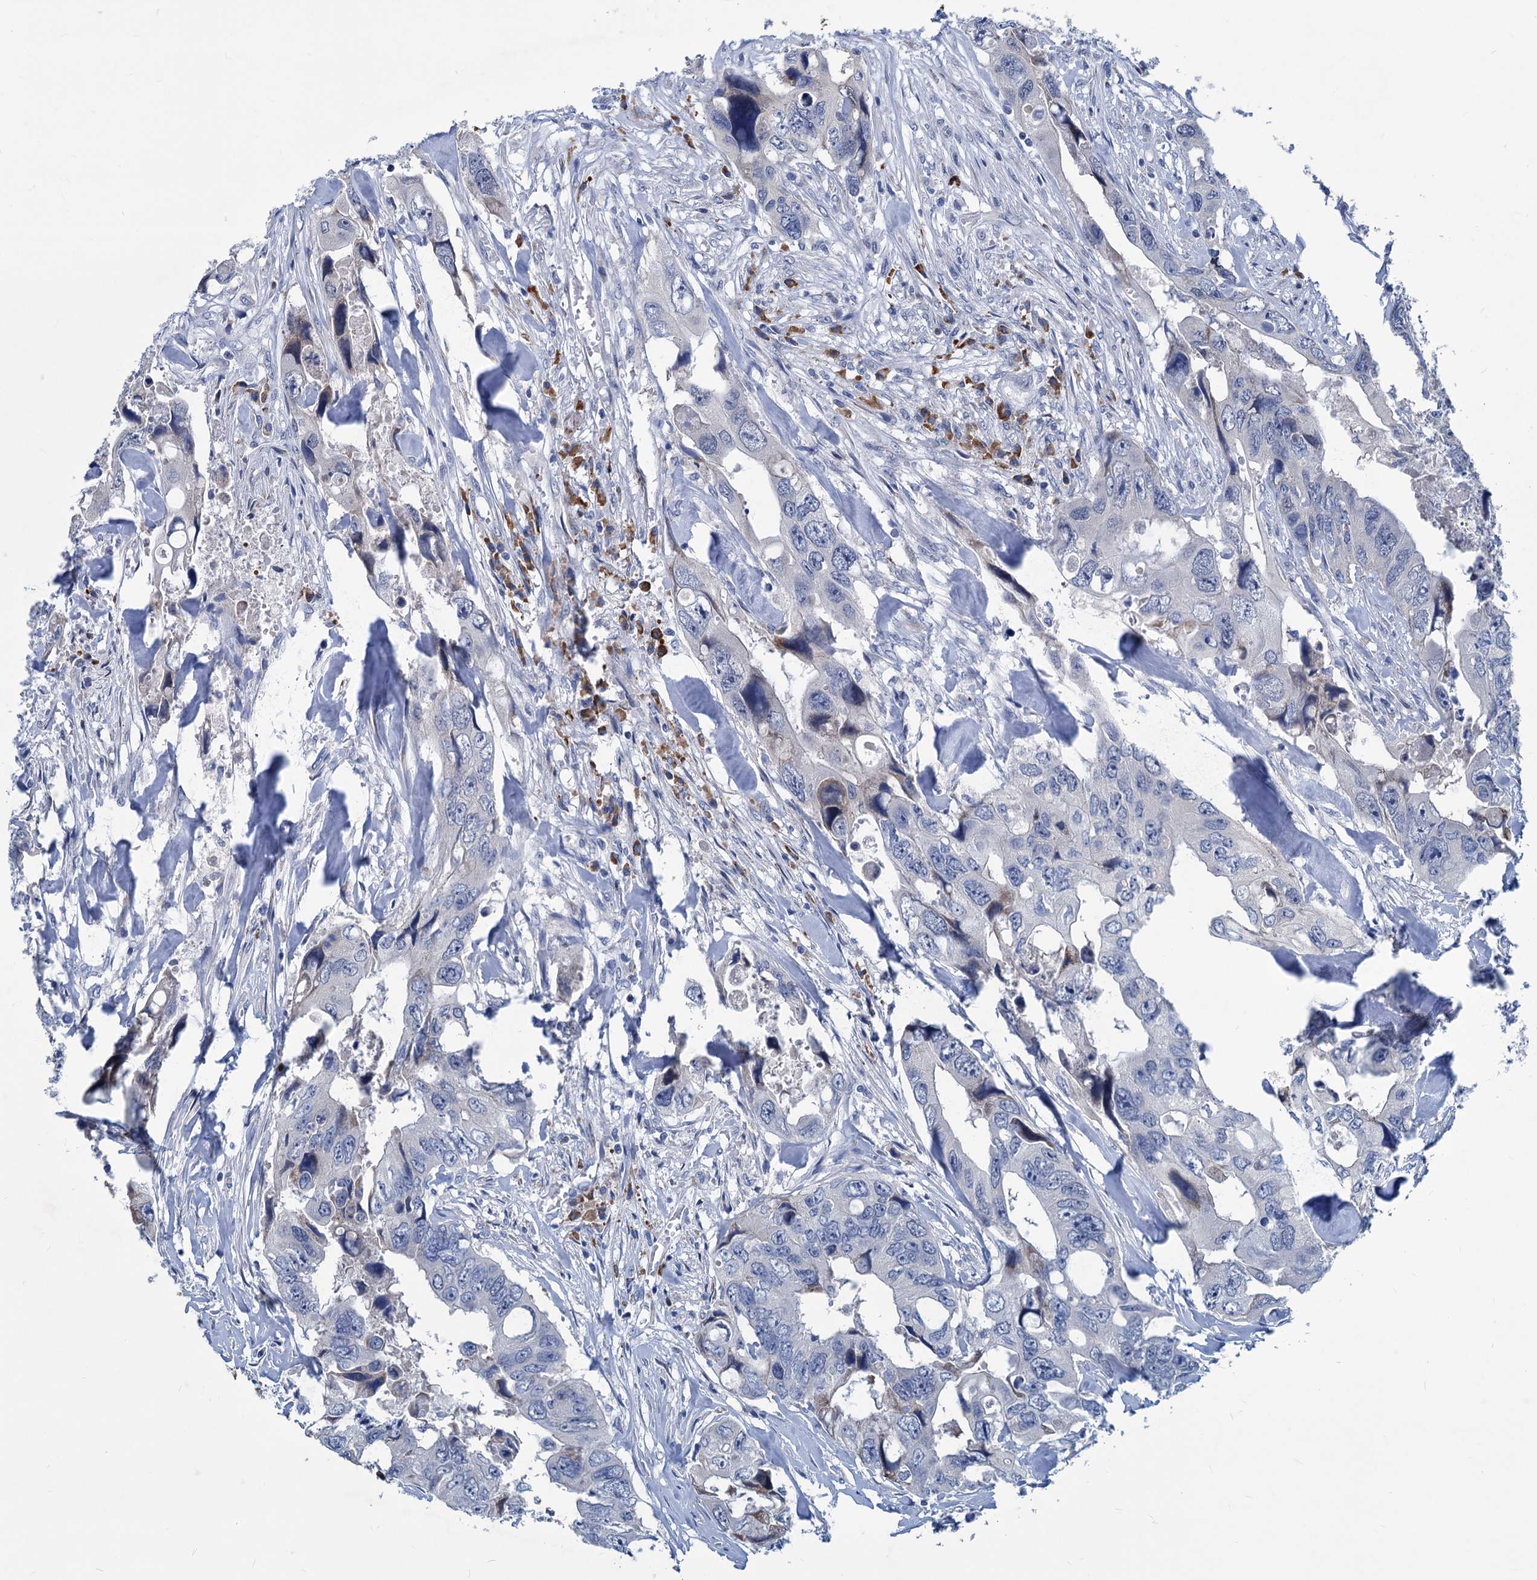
{"staining": {"intensity": "negative", "quantity": "none", "location": "none"}, "tissue": "colorectal cancer", "cell_type": "Tumor cells", "image_type": "cancer", "snomed": [{"axis": "morphology", "description": "Adenocarcinoma, NOS"}, {"axis": "topography", "description": "Rectum"}], "caption": "Tumor cells are negative for brown protein staining in adenocarcinoma (colorectal).", "gene": "NEU3", "patient": {"sex": "male", "age": 57}}